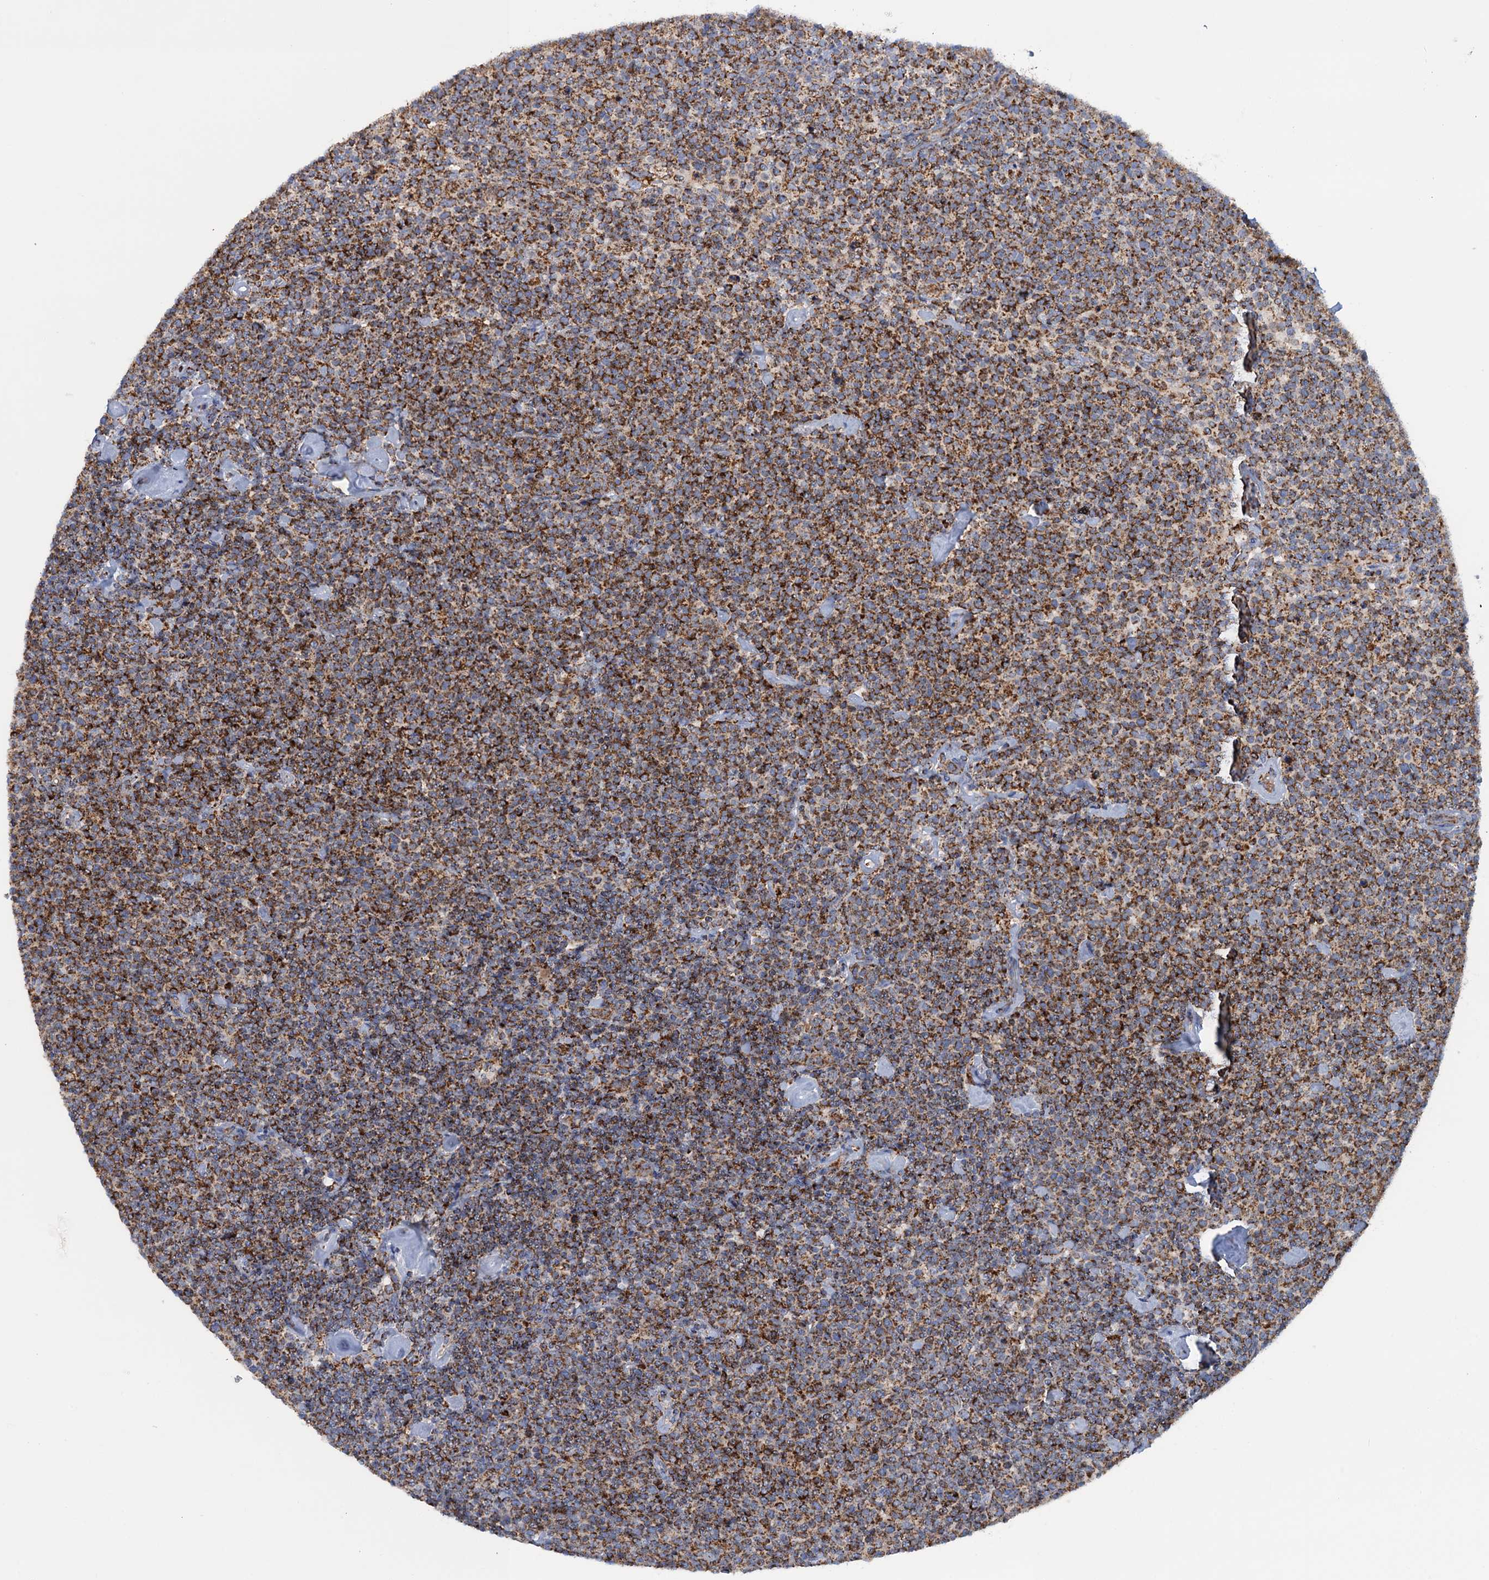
{"staining": {"intensity": "strong", "quantity": ">75%", "location": "cytoplasmic/membranous"}, "tissue": "lymphoma", "cell_type": "Tumor cells", "image_type": "cancer", "snomed": [{"axis": "morphology", "description": "Malignant lymphoma, non-Hodgkin's type, High grade"}, {"axis": "topography", "description": "Lymph node"}], "caption": "Immunohistochemical staining of human lymphoma displays high levels of strong cytoplasmic/membranous expression in about >75% of tumor cells.", "gene": "GTPBP3", "patient": {"sex": "male", "age": 61}}